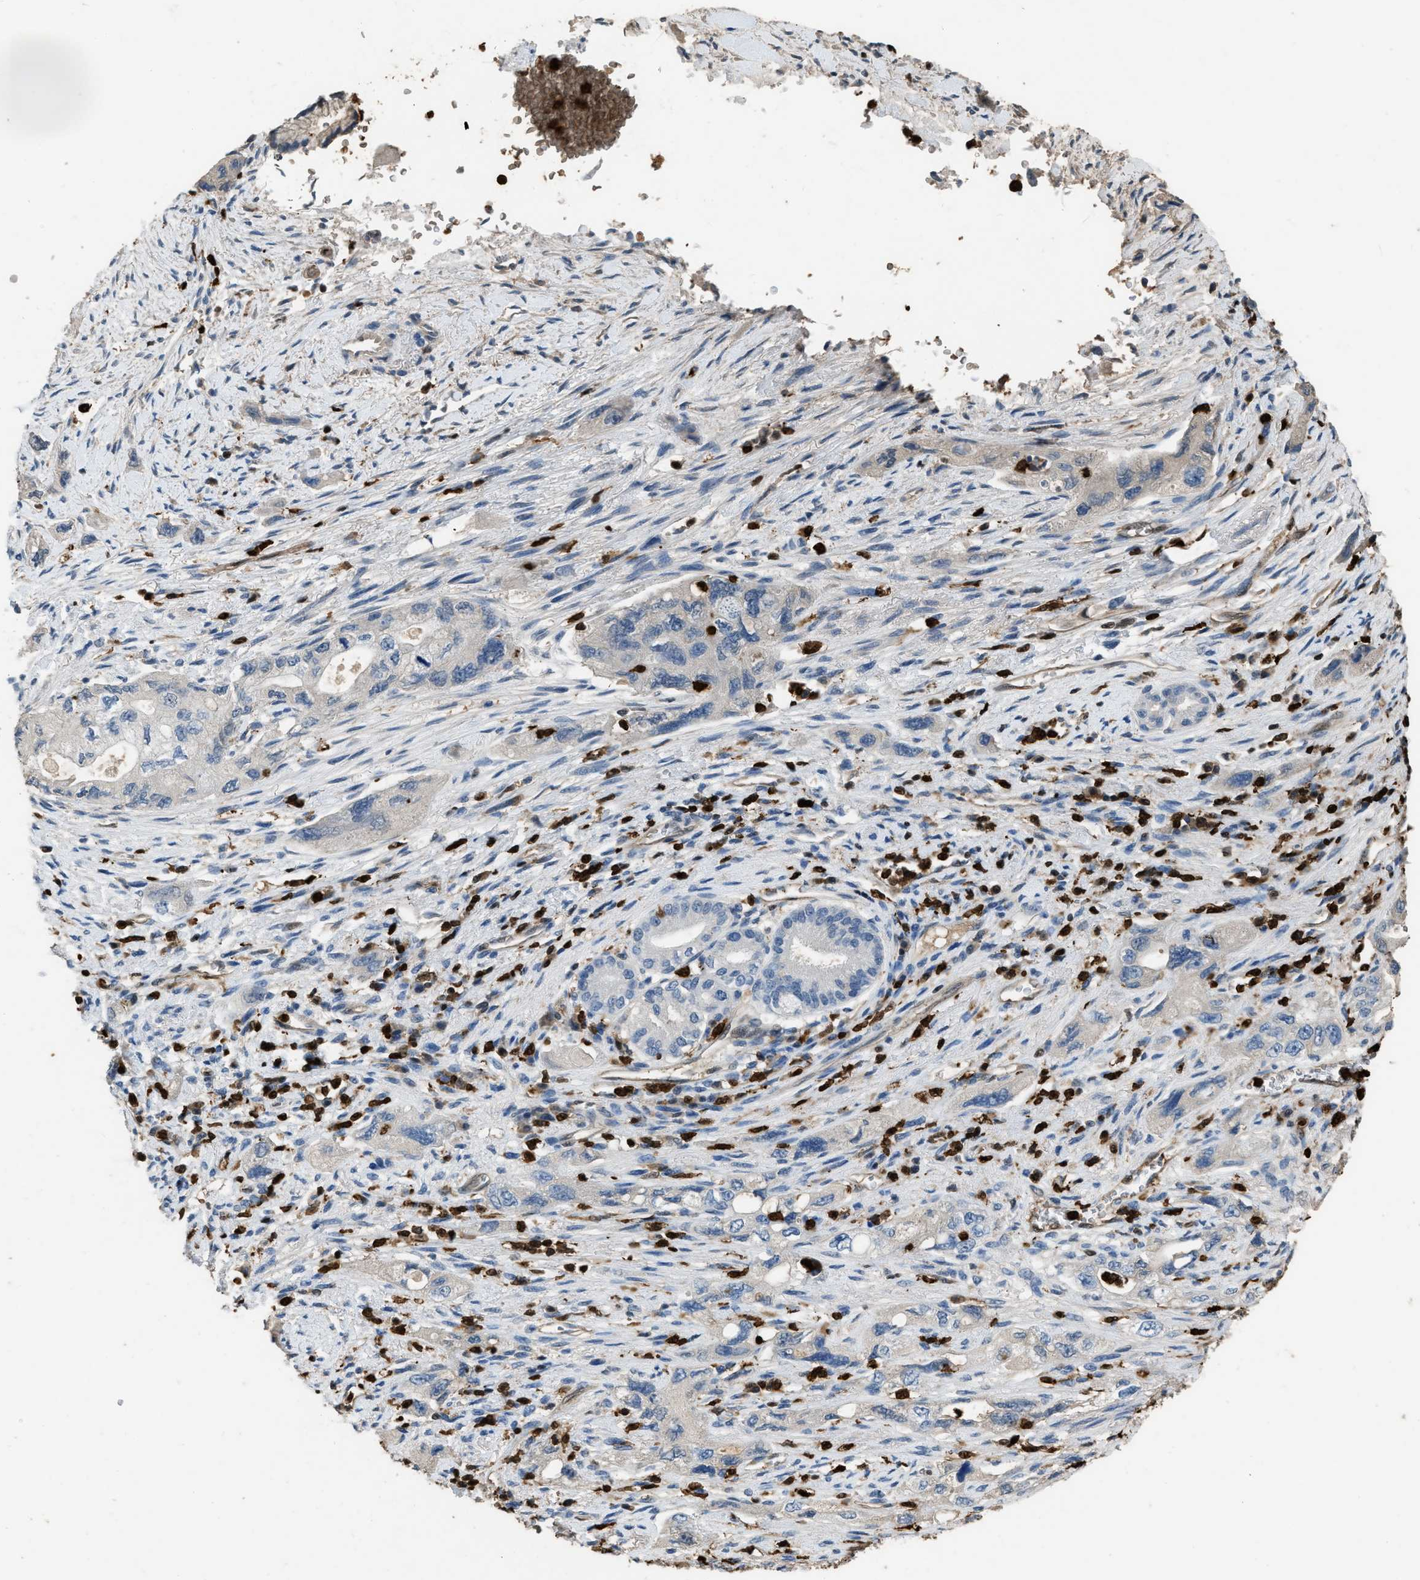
{"staining": {"intensity": "negative", "quantity": "none", "location": "none"}, "tissue": "pancreatic cancer", "cell_type": "Tumor cells", "image_type": "cancer", "snomed": [{"axis": "morphology", "description": "Adenocarcinoma, NOS"}, {"axis": "topography", "description": "Pancreas"}], "caption": "Human pancreatic cancer (adenocarcinoma) stained for a protein using immunohistochemistry (IHC) displays no positivity in tumor cells.", "gene": "ARHGDIB", "patient": {"sex": "female", "age": 73}}